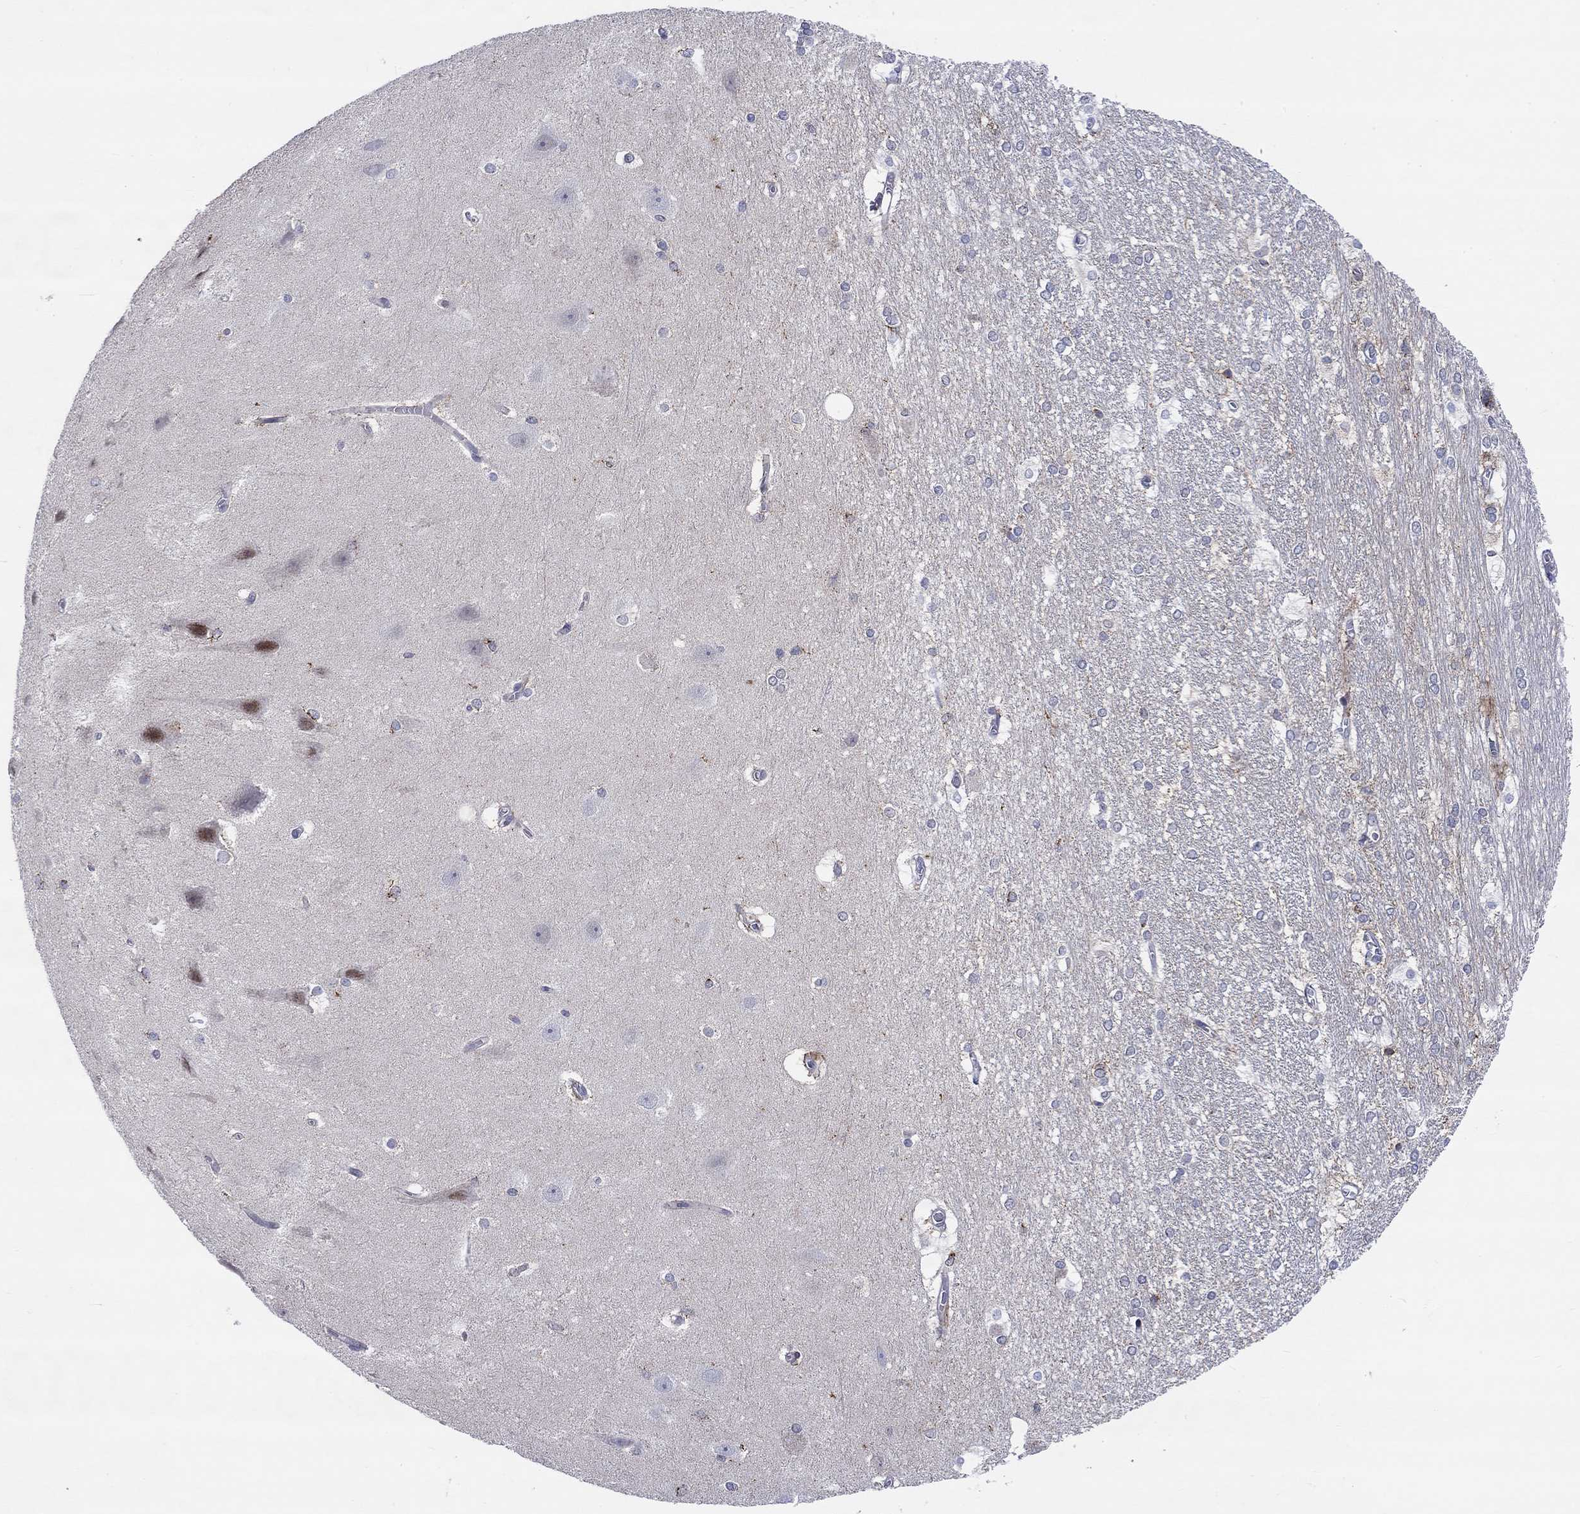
{"staining": {"intensity": "negative", "quantity": "none", "location": "none"}, "tissue": "hippocampus", "cell_type": "Glial cells", "image_type": "normal", "snomed": [{"axis": "morphology", "description": "Normal tissue, NOS"}, {"axis": "topography", "description": "Cerebral cortex"}, {"axis": "topography", "description": "Hippocampus"}], "caption": "Glial cells show no significant staining in unremarkable hippocampus. (Immunohistochemistry, brightfield microscopy, high magnification).", "gene": "SLC35F2", "patient": {"sex": "female", "age": 19}}